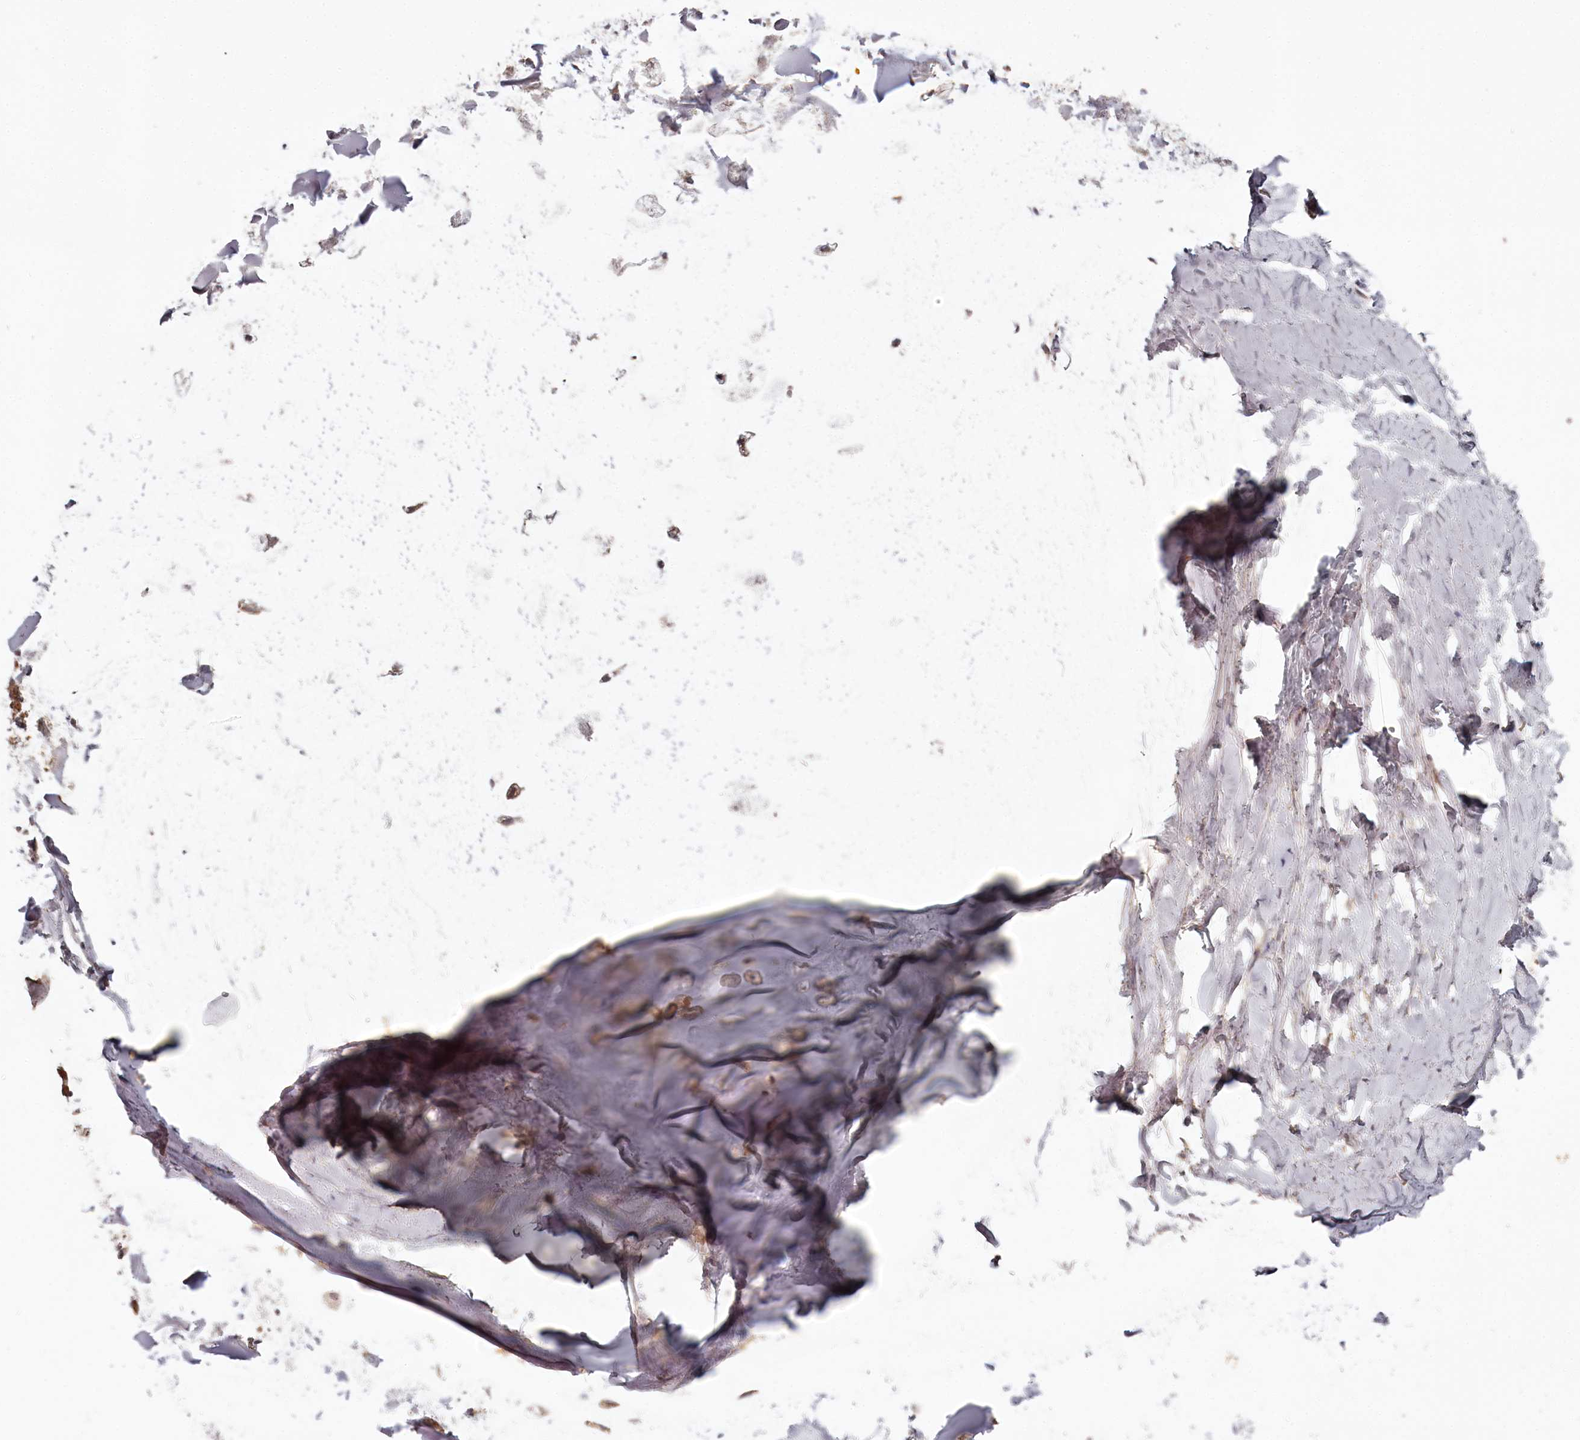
{"staining": {"intensity": "moderate", "quantity": "25%-75%", "location": "cytoplasmic/membranous"}, "tissue": "adipose tissue", "cell_type": "Adipocytes", "image_type": "normal", "snomed": [{"axis": "morphology", "description": "Normal tissue, NOS"}, {"axis": "topography", "description": "Lymph node"}, {"axis": "topography", "description": "Cartilage tissue"}, {"axis": "topography", "description": "Bronchus"}], "caption": "IHC (DAB (3,3'-diaminobenzidine)) staining of benign adipose tissue exhibits moderate cytoplasmic/membranous protein expression in approximately 25%-75% of adipocytes.", "gene": "TMIE", "patient": {"sex": "male", "age": 63}}